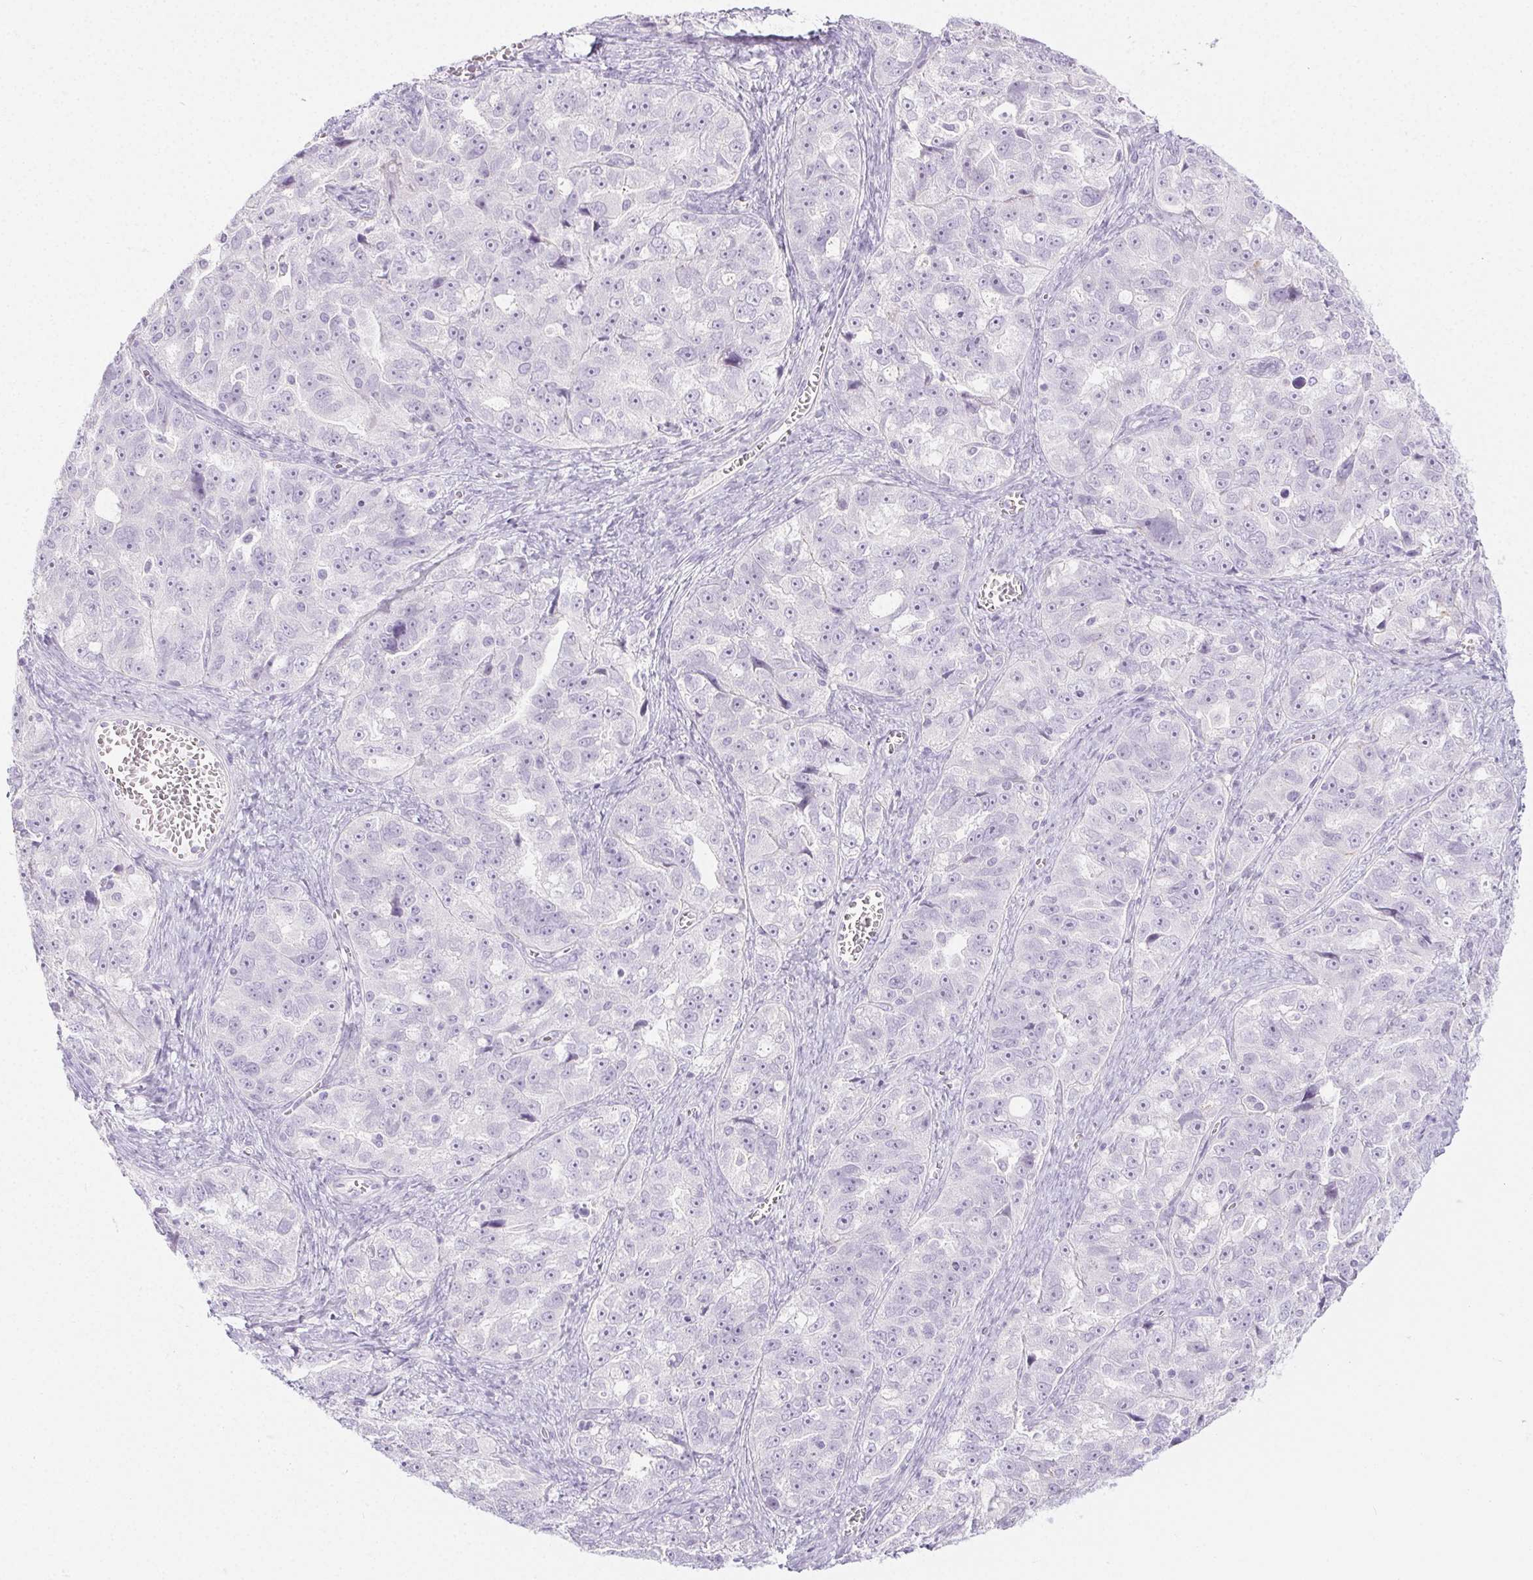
{"staining": {"intensity": "negative", "quantity": "none", "location": "none"}, "tissue": "ovarian cancer", "cell_type": "Tumor cells", "image_type": "cancer", "snomed": [{"axis": "morphology", "description": "Cystadenocarcinoma, serous, NOS"}, {"axis": "topography", "description": "Ovary"}], "caption": "Immunohistochemistry (IHC) of serous cystadenocarcinoma (ovarian) displays no staining in tumor cells.", "gene": "PI3", "patient": {"sex": "female", "age": 51}}